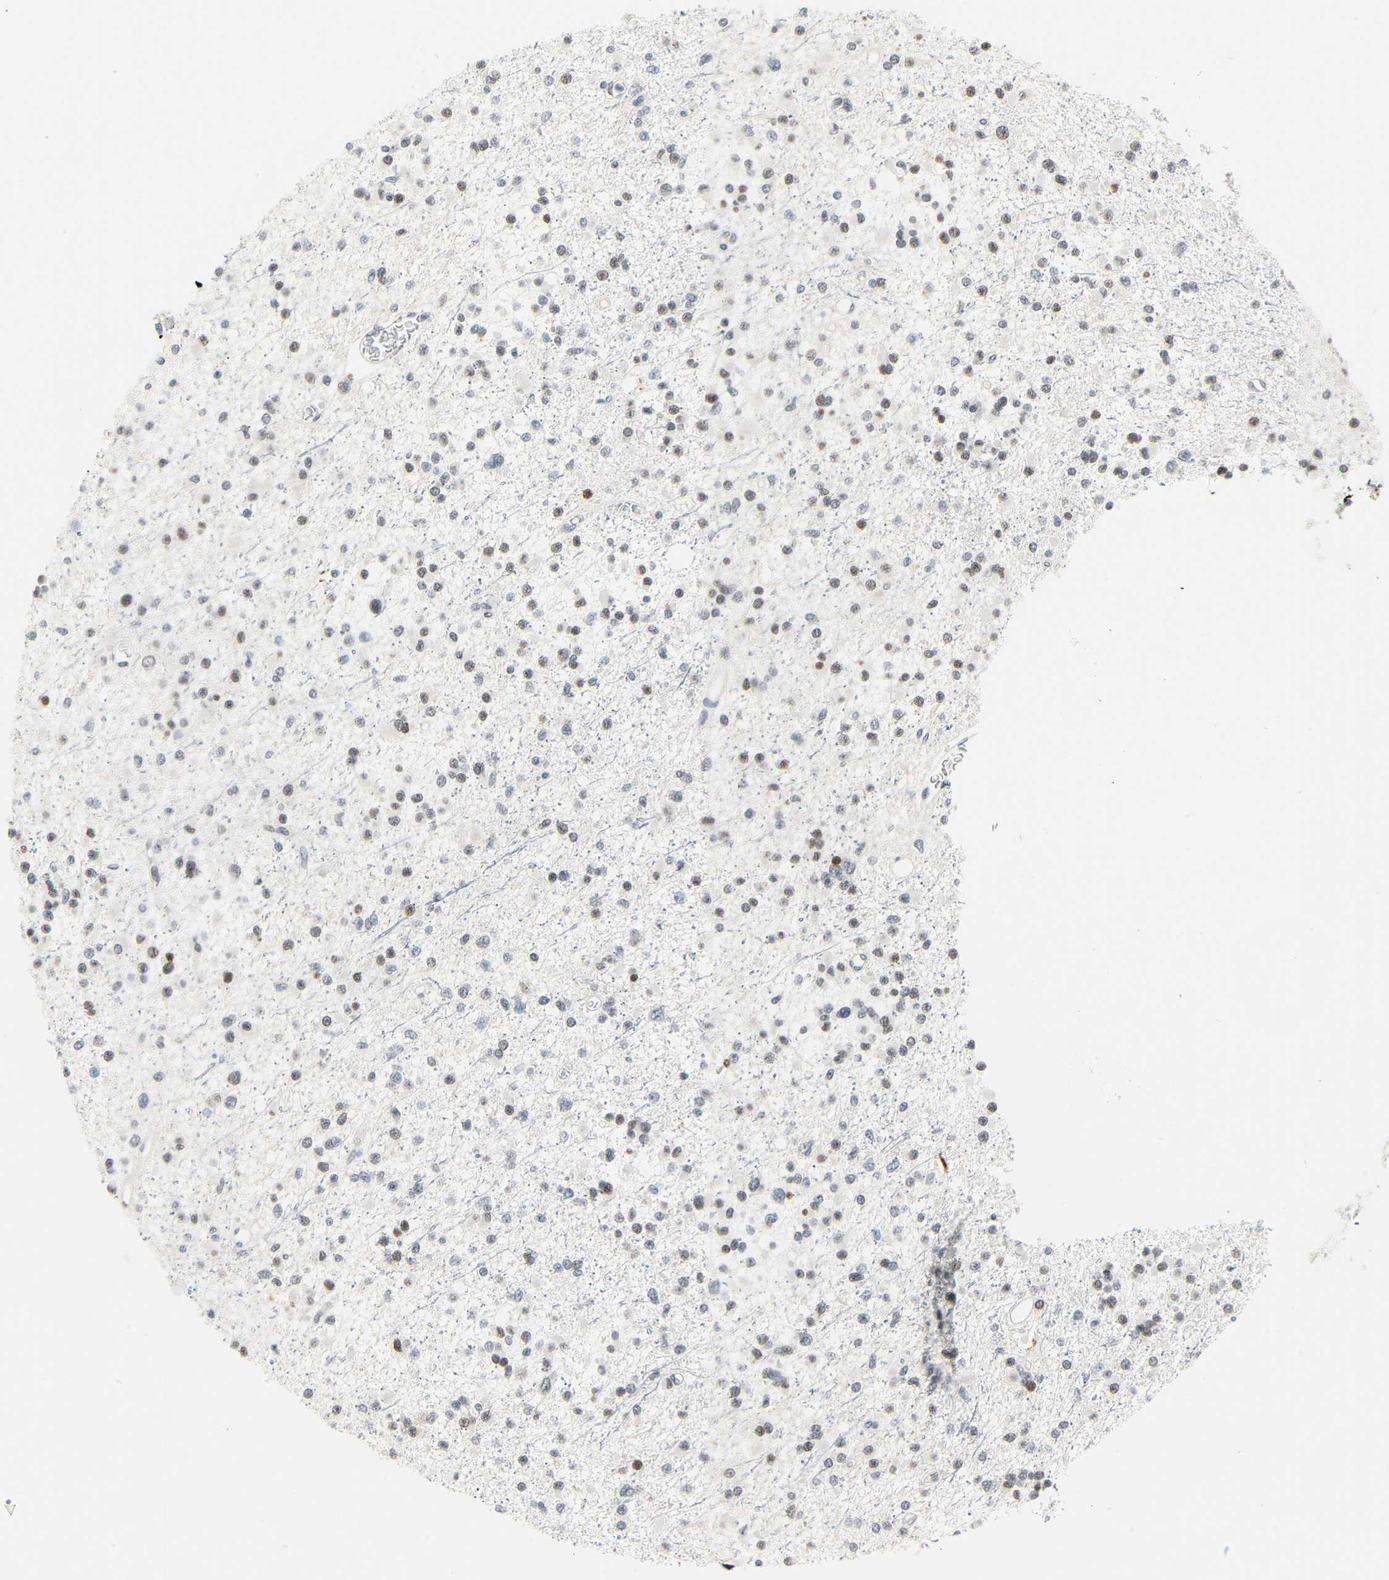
{"staining": {"intensity": "moderate", "quantity": "25%-75%", "location": "nuclear"}, "tissue": "glioma", "cell_type": "Tumor cells", "image_type": "cancer", "snomed": [{"axis": "morphology", "description": "Glioma, malignant, Low grade"}, {"axis": "topography", "description": "Brain"}], "caption": "Immunohistochemistry staining of glioma, which reveals medium levels of moderate nuclear positivity in approximately 25%-75% of tumor cells indicating moderate nuclear protein positivity. The staining was performed using DAB (3,3'-diaminobenzidine) (brown) for protein detection and nuclei were counterstained in hematoxylin (blue).", "gene": "IMPG2", "patient": {"sex": "female", "age": 22}}